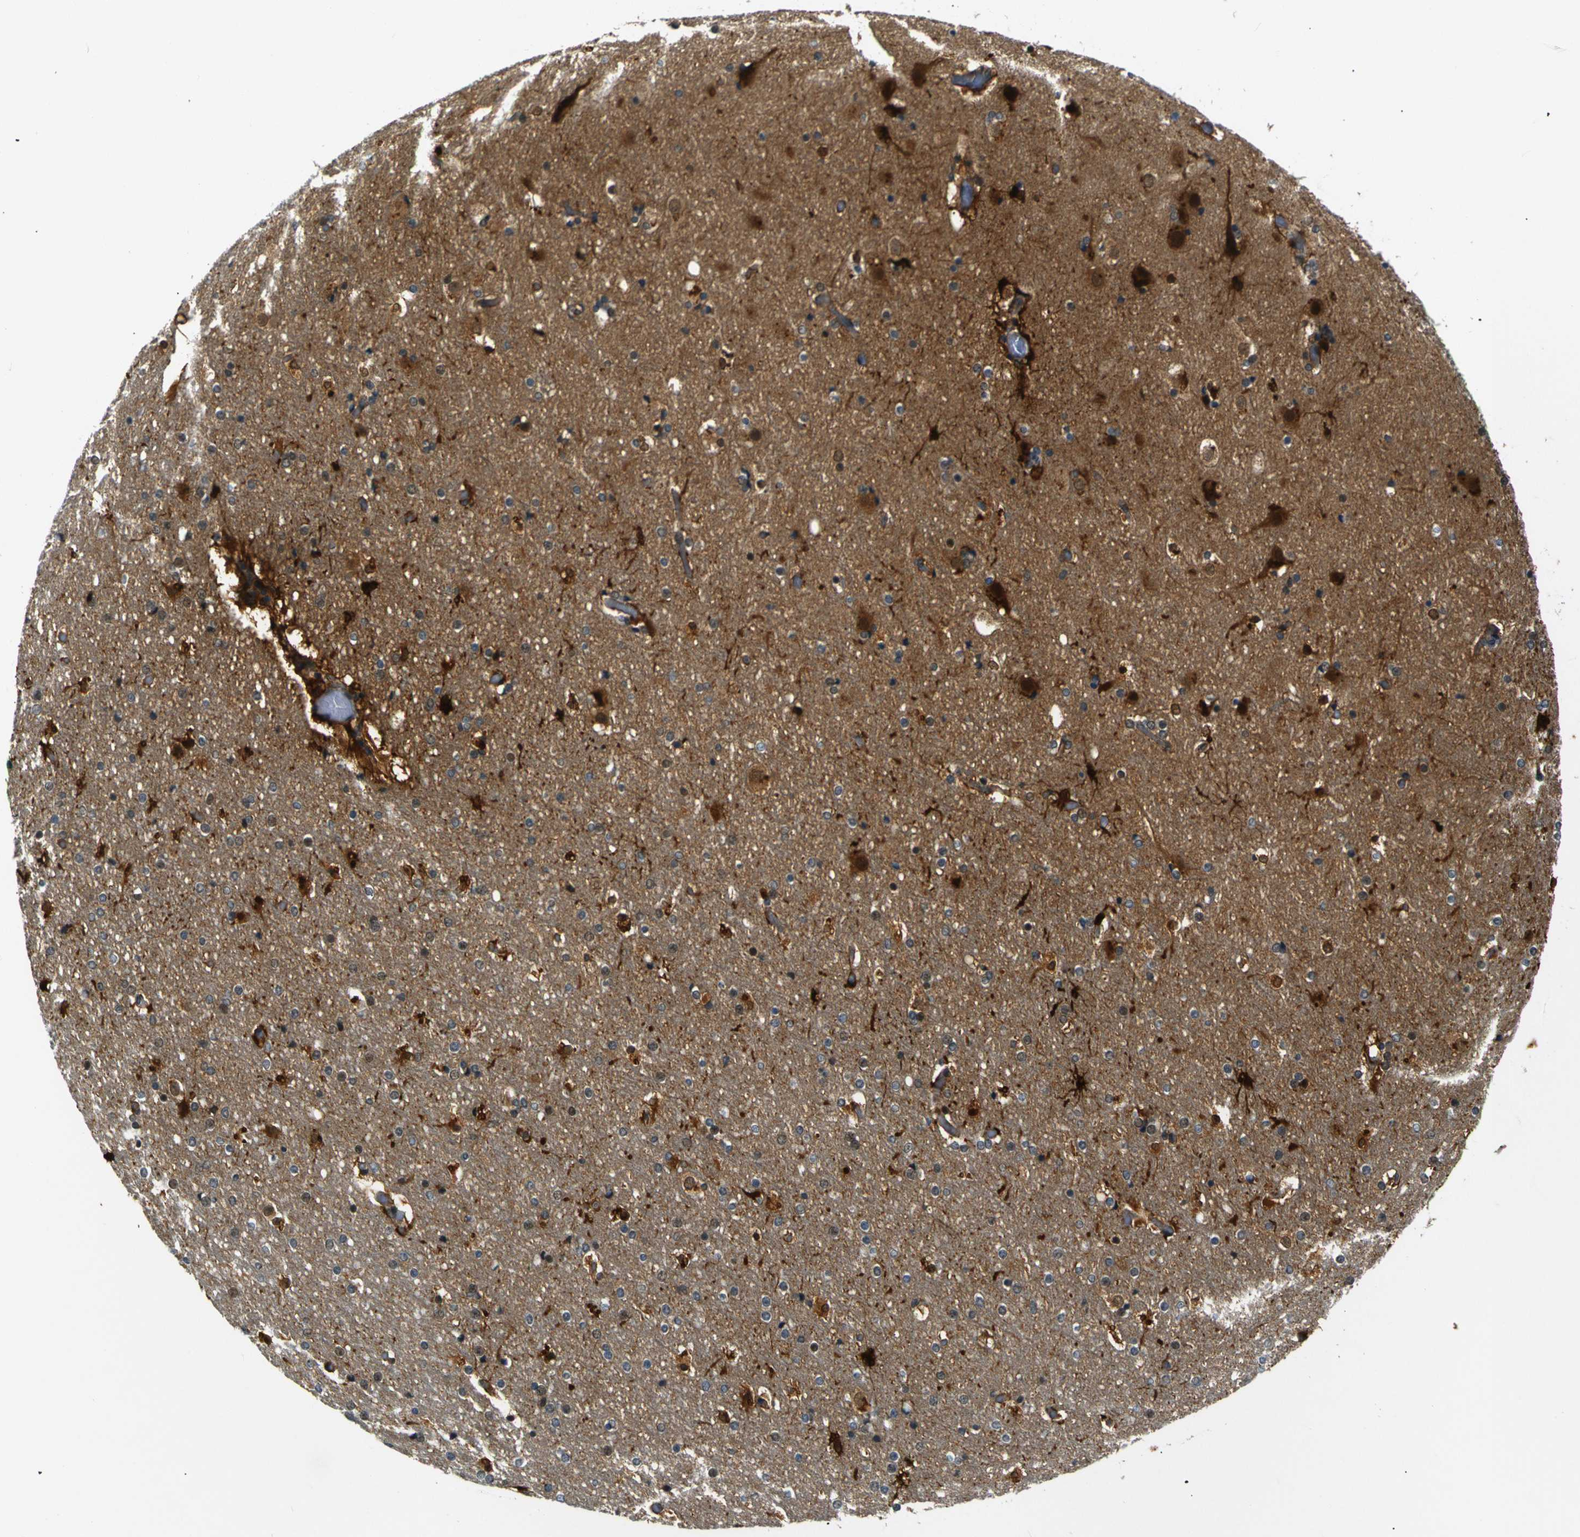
{"staining": {"intensity": "negative", "quantity": "none", "location": "none"}, "tissue": "cerebral cortex", "cell_type": "Endothelial cells", "image_type": "normal", "snomed": [{"axis": "morphology", "description": "Normal tissue, NOS"}, {"axis": "topography", "description": "Cerebral cortex"}], "caption": "Immunohistochemical staining of normal cerebral cortex displays no significant staining in endothelial cells. Brightfield microscopy of immunohistochemistry stained with DAB (3,3'-diaminobenzidine) (brown) and hematoxylin (blue), captured at high magnification.", "gene": "SKP1", "patient": {"sex": "male", "age": 57}}